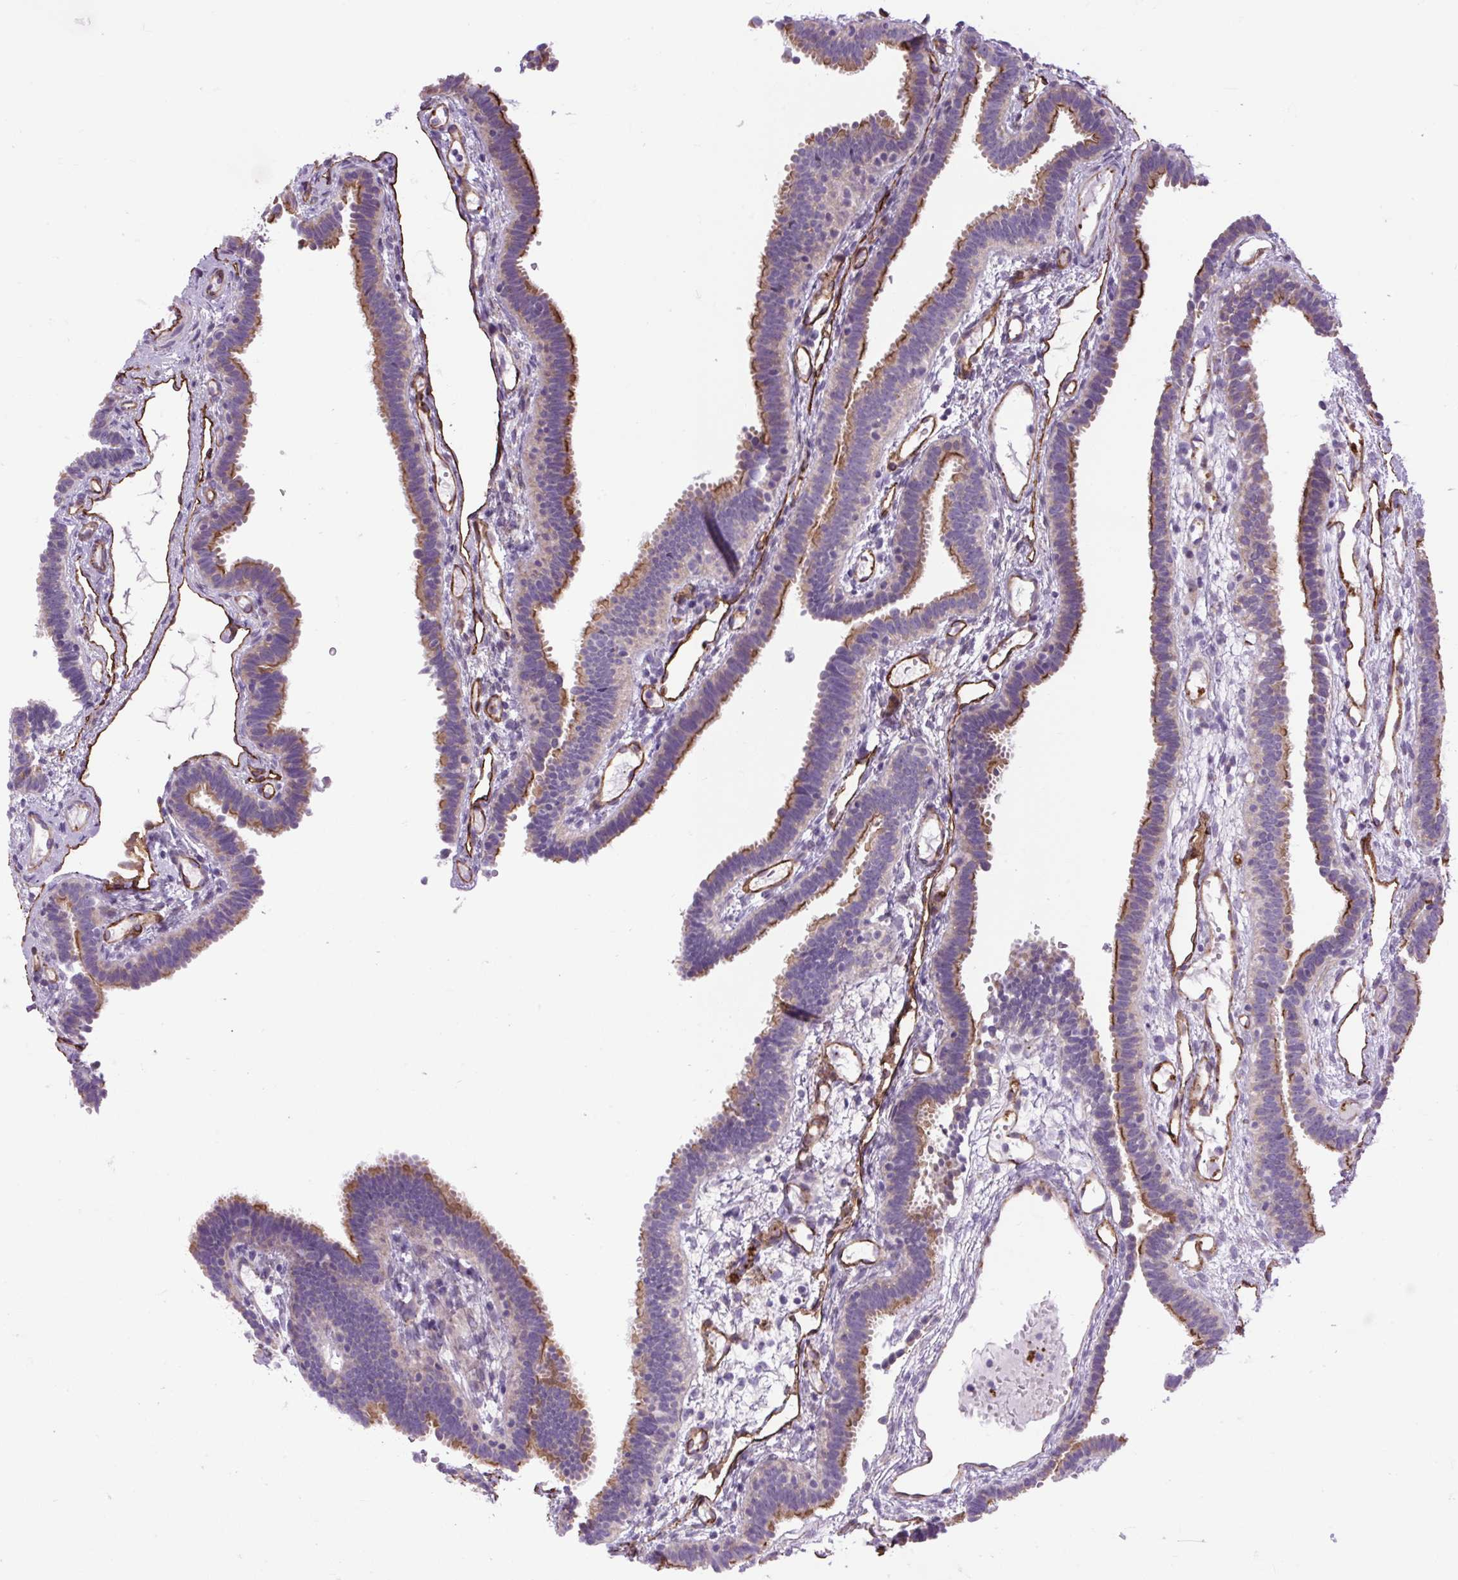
{"staining": {"intensity": "moderate", "quantity": "25%-75%", "location": "cytoplasmic/membranous"}, "tissue": "fallopian tube", "cell_type": "Glandular cells", "image_type": "normal", "snomed": [{"axis": "morphology", "description": "Normal tissue, NOS"}, {"axis": "topography", "description": "Fallopian tube"}], "caption": "Unremarkable fallopian tube displays moderate cytoplasmic/membranous expression in approximately 25%-75% of glandular cells, visualized by immunohistochemistry.", "gene": "RNASE10", "patient": {"sex": "female", "age": 37}}